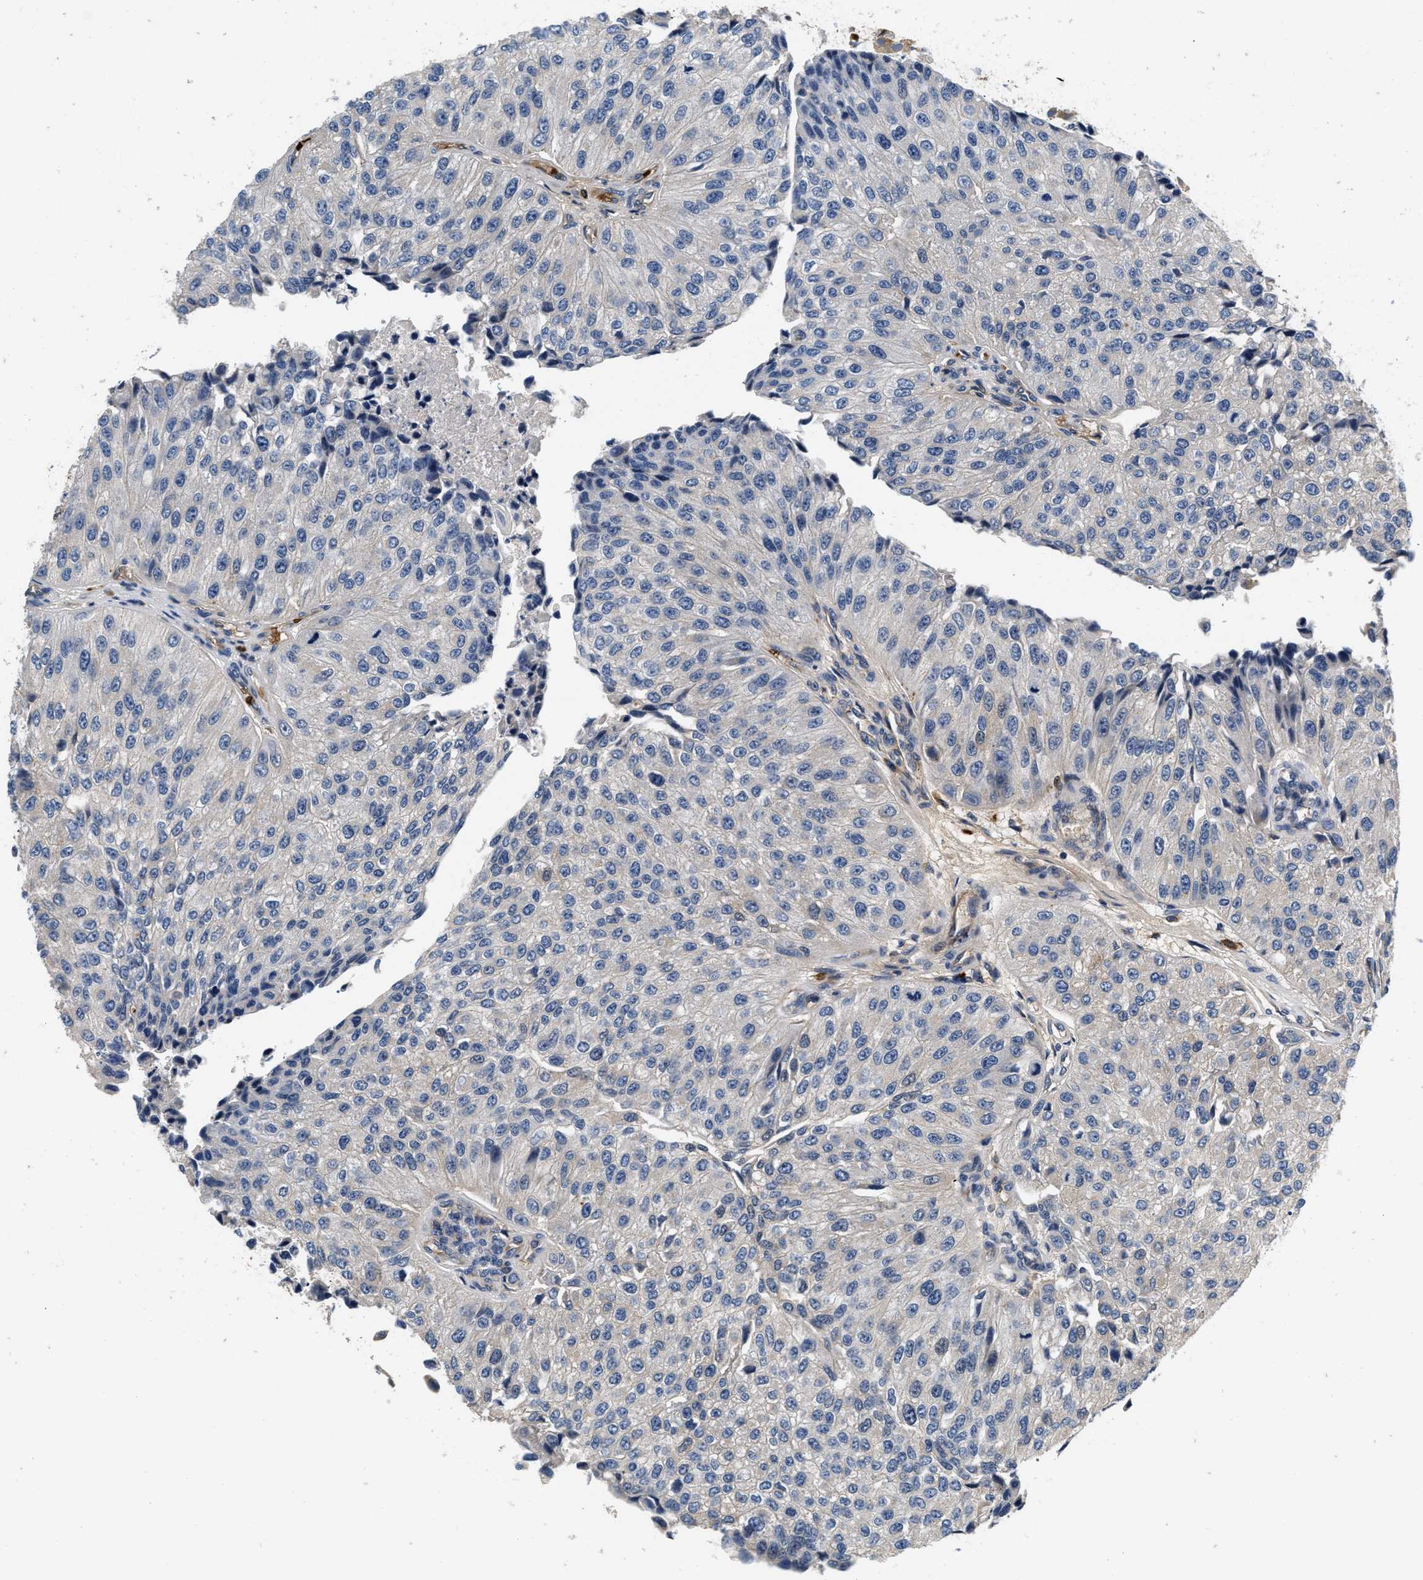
{"staining": {"intensity": "negative", "quantity": "none", "location": "none"}, "tissue": "urothelial cancer", "cell_type": "Tumor cells", "image_type": "cancer", "snomed": [{"axis": "morphology", "description": "Urothelial carcinoma, High grade"}, {"axis": "topography", "description": "Kidney"}, {"axis": "topography", "description": "Urinary bladder"}], "caption": "Urothelial cancer was stained to show a protein in brown. There is no significant expression in tumor cells.", "gene": "NME6", "patient": {"sex": "male", "age": 77}}